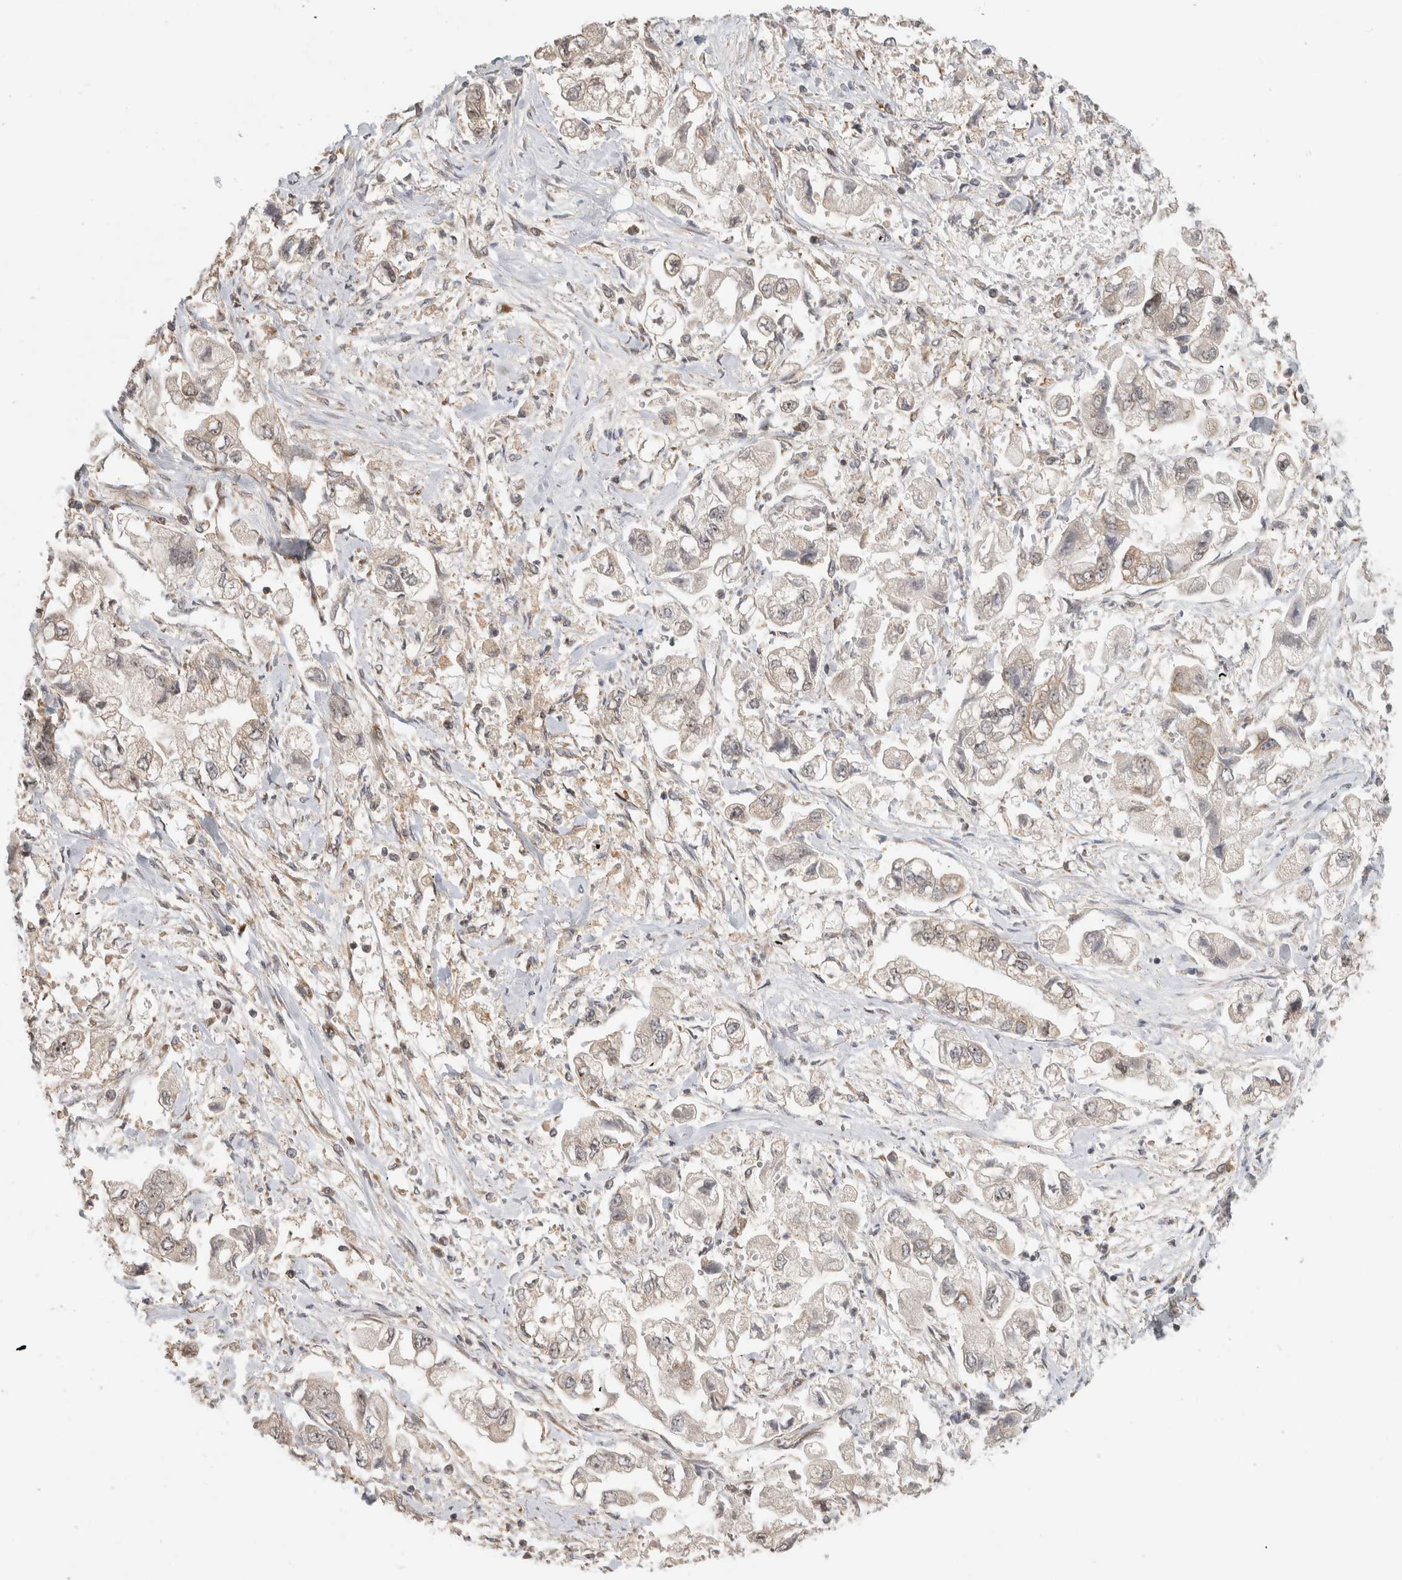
{"staining": {"intensity": "negative", "quantity": "none", "location": "none"}, "tissue": "stomach cancer", "cell_type": "Tumor cells", "image_type": "cancer", "snomed": [{"axis": "morphology", "description": "Normal tissue, NOS"}, {"axis": "morphology", "description": "Adenocarcinoma, NOS"}, {"axis": "topography", "description": "Stomach"}], "caption": "There is no significant positivity in tumor cells of stomach cancer.", "gene": "WASF2", "patient": {"sex": "male", "age": 62}}